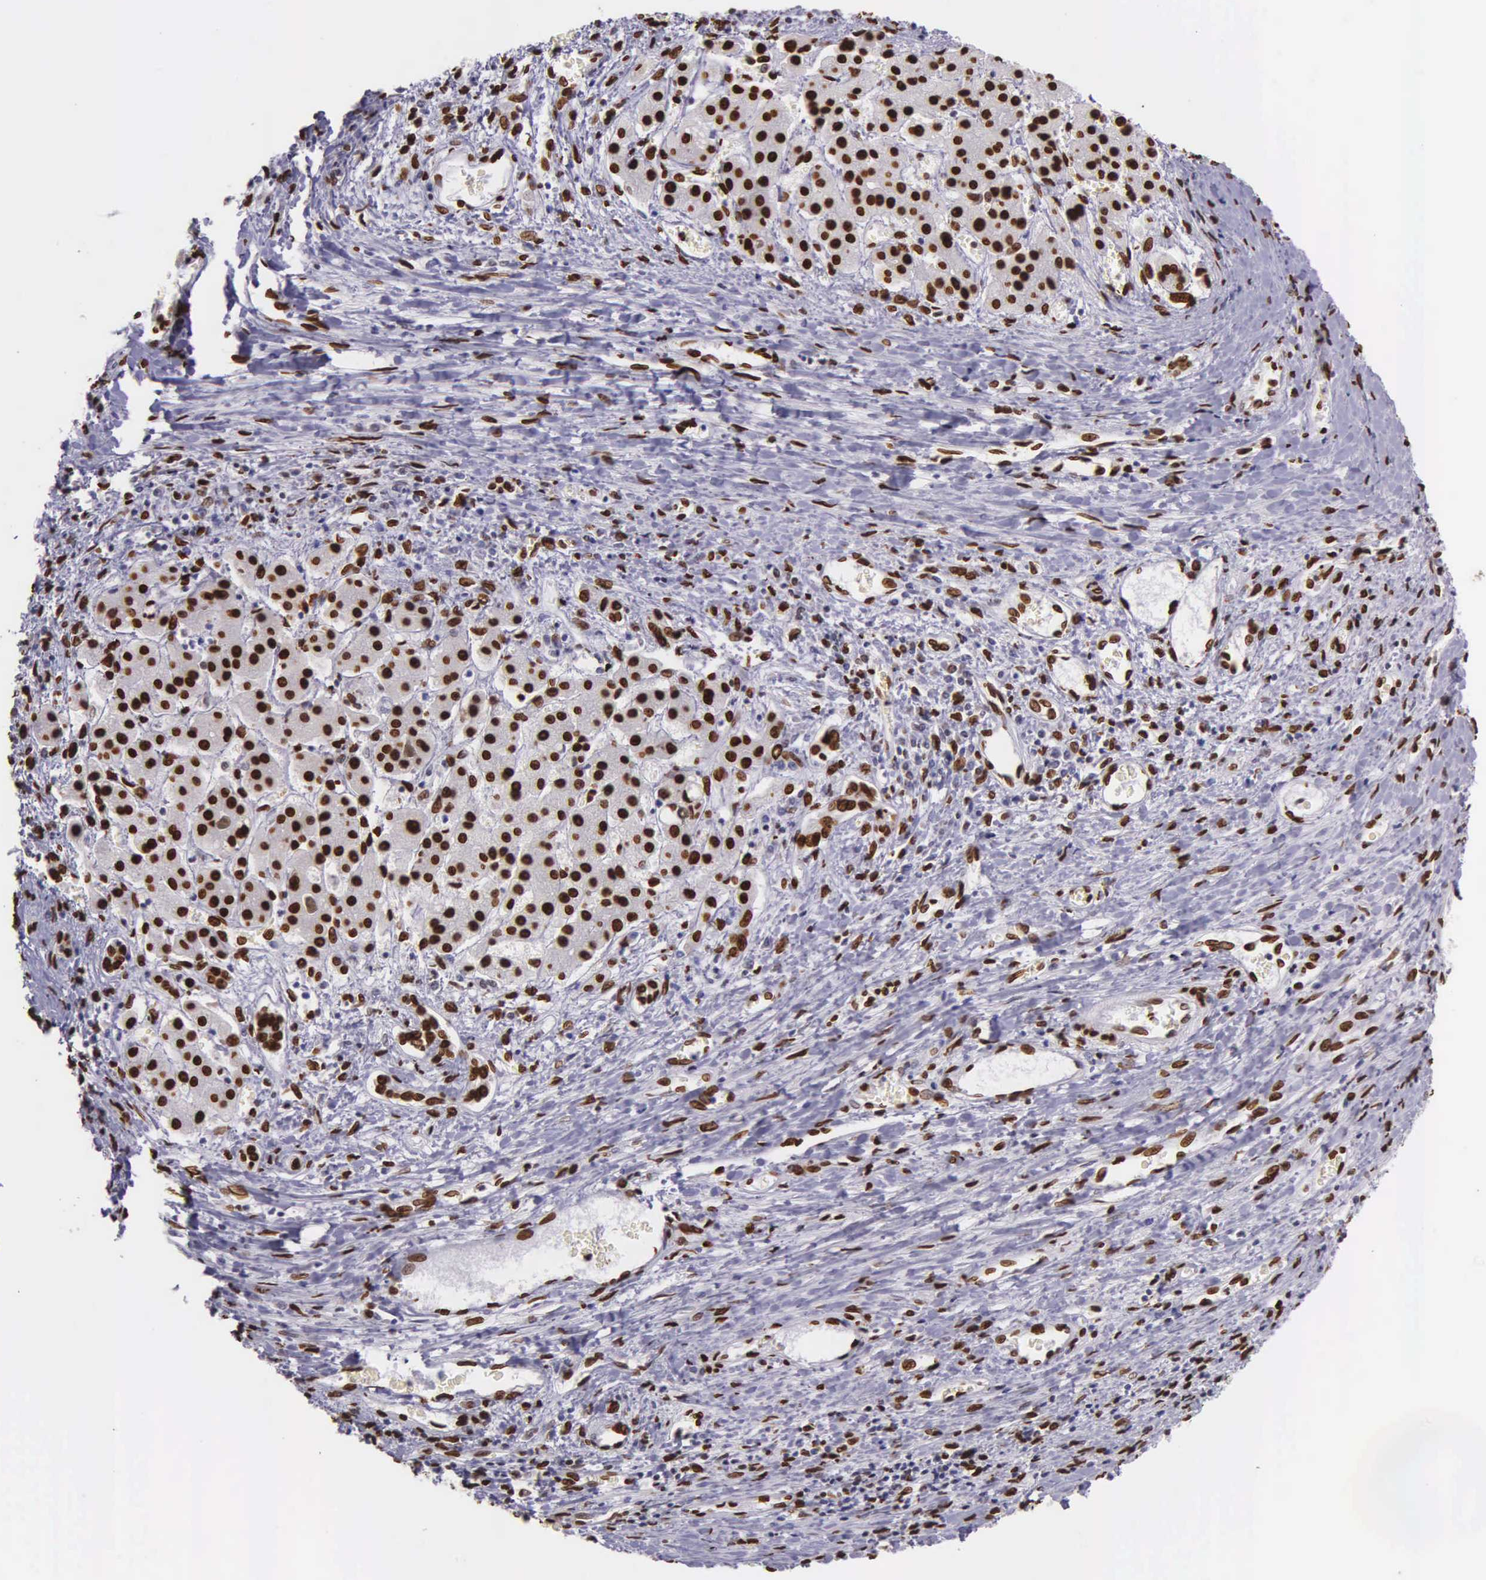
{"staining": {"intensity": "strong", "quantity": ">75%", "location": "nuclear"}, "tissue": "liver cancer", "cell_type": "Tumor cells", "image_type": "cancer", "snomed": [{"axis": "morphology", "description": "Carcinoma, Hepatocellular, NOS"}, {"axis": "topography", "description": "Liver"}], "caption": "Hepatocellular carcinoma (liver) stained with a brown dye exhibits strong nuclear positive expression in about >75% of tumor cells.", "gene": "H1-0", "patient": {"sex": "male", "age": 24}}